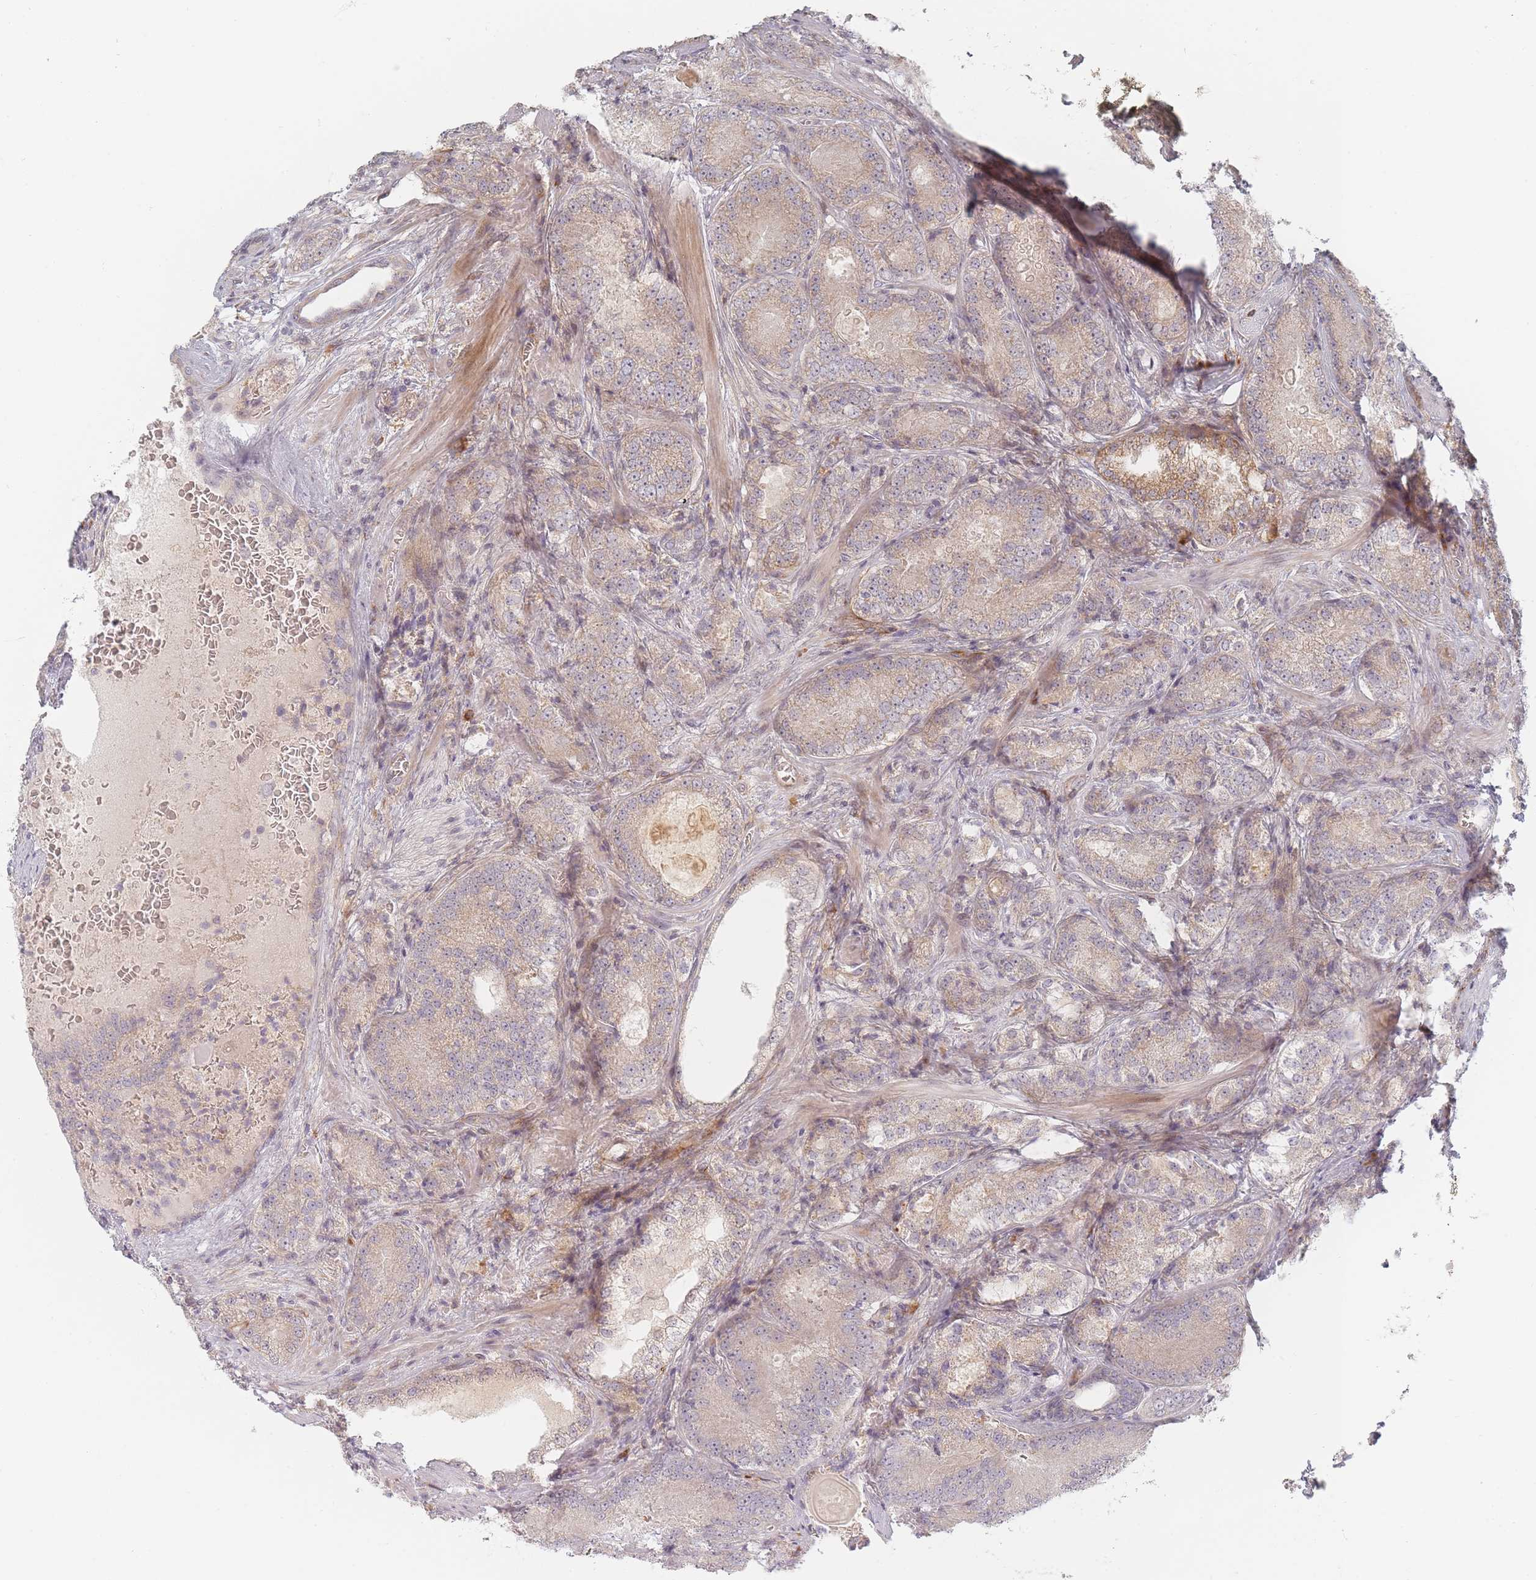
{"staining": {"intensity": "moderate", "quantity": "25%-75%", "location": "cytoplasmic/membranous"}, "tissue": "prostate cancer", "cell_type": "Tumor cells", "image_type": "cancer", "snomed": [{"axis": "morphology", "description": "Adenocarcinoma, High grade"}, {"axis": "topography", "description": "Prostate"}], "caption": "Moderate cytoplasmic/membranous protein staining is present in approximately 25%-75% of tumor cells in prostate adenocarcinoma (high-grade).", "gene": "ZKSCAN7", "patient": {"sex": "male", "age": 63}}